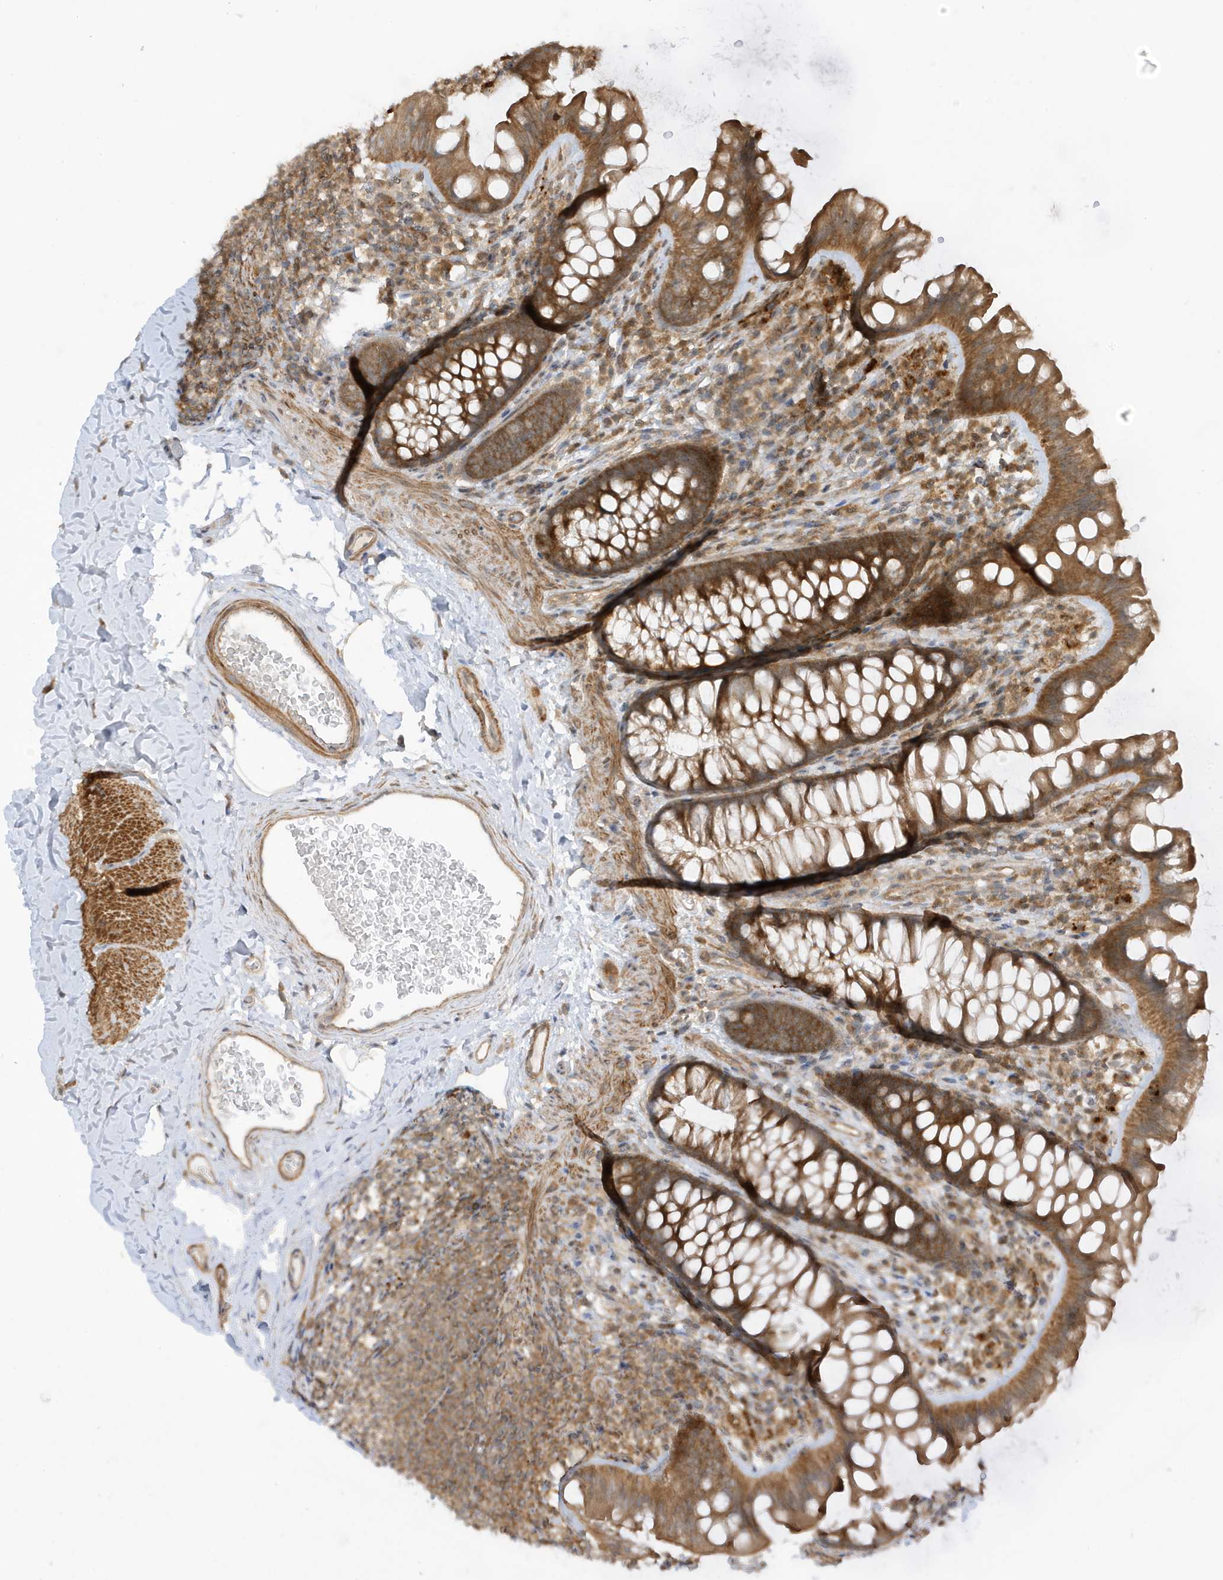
{"staining": {"intensity": "moderate", "quantity": ">75%", "location": "cytoplasmic/membranous"}, "tissue": "colon", "cell_type": "Endothelial cells", "image_type": "normal", "snomed": [{"axis": "morphology", "description": "Normal tissue, NOS"}, {"axis": "topography", "description": "Colon"}], "caption": "DAB (3,3'-diaminobenzidine) immunohistochemical staining of normal colon reveals moderate cytoplasmic/membranous protein expression in approximately >75% of endothelial cells.", "gene": "DHX36", "patient": {"sex": "female", "age": 62}}